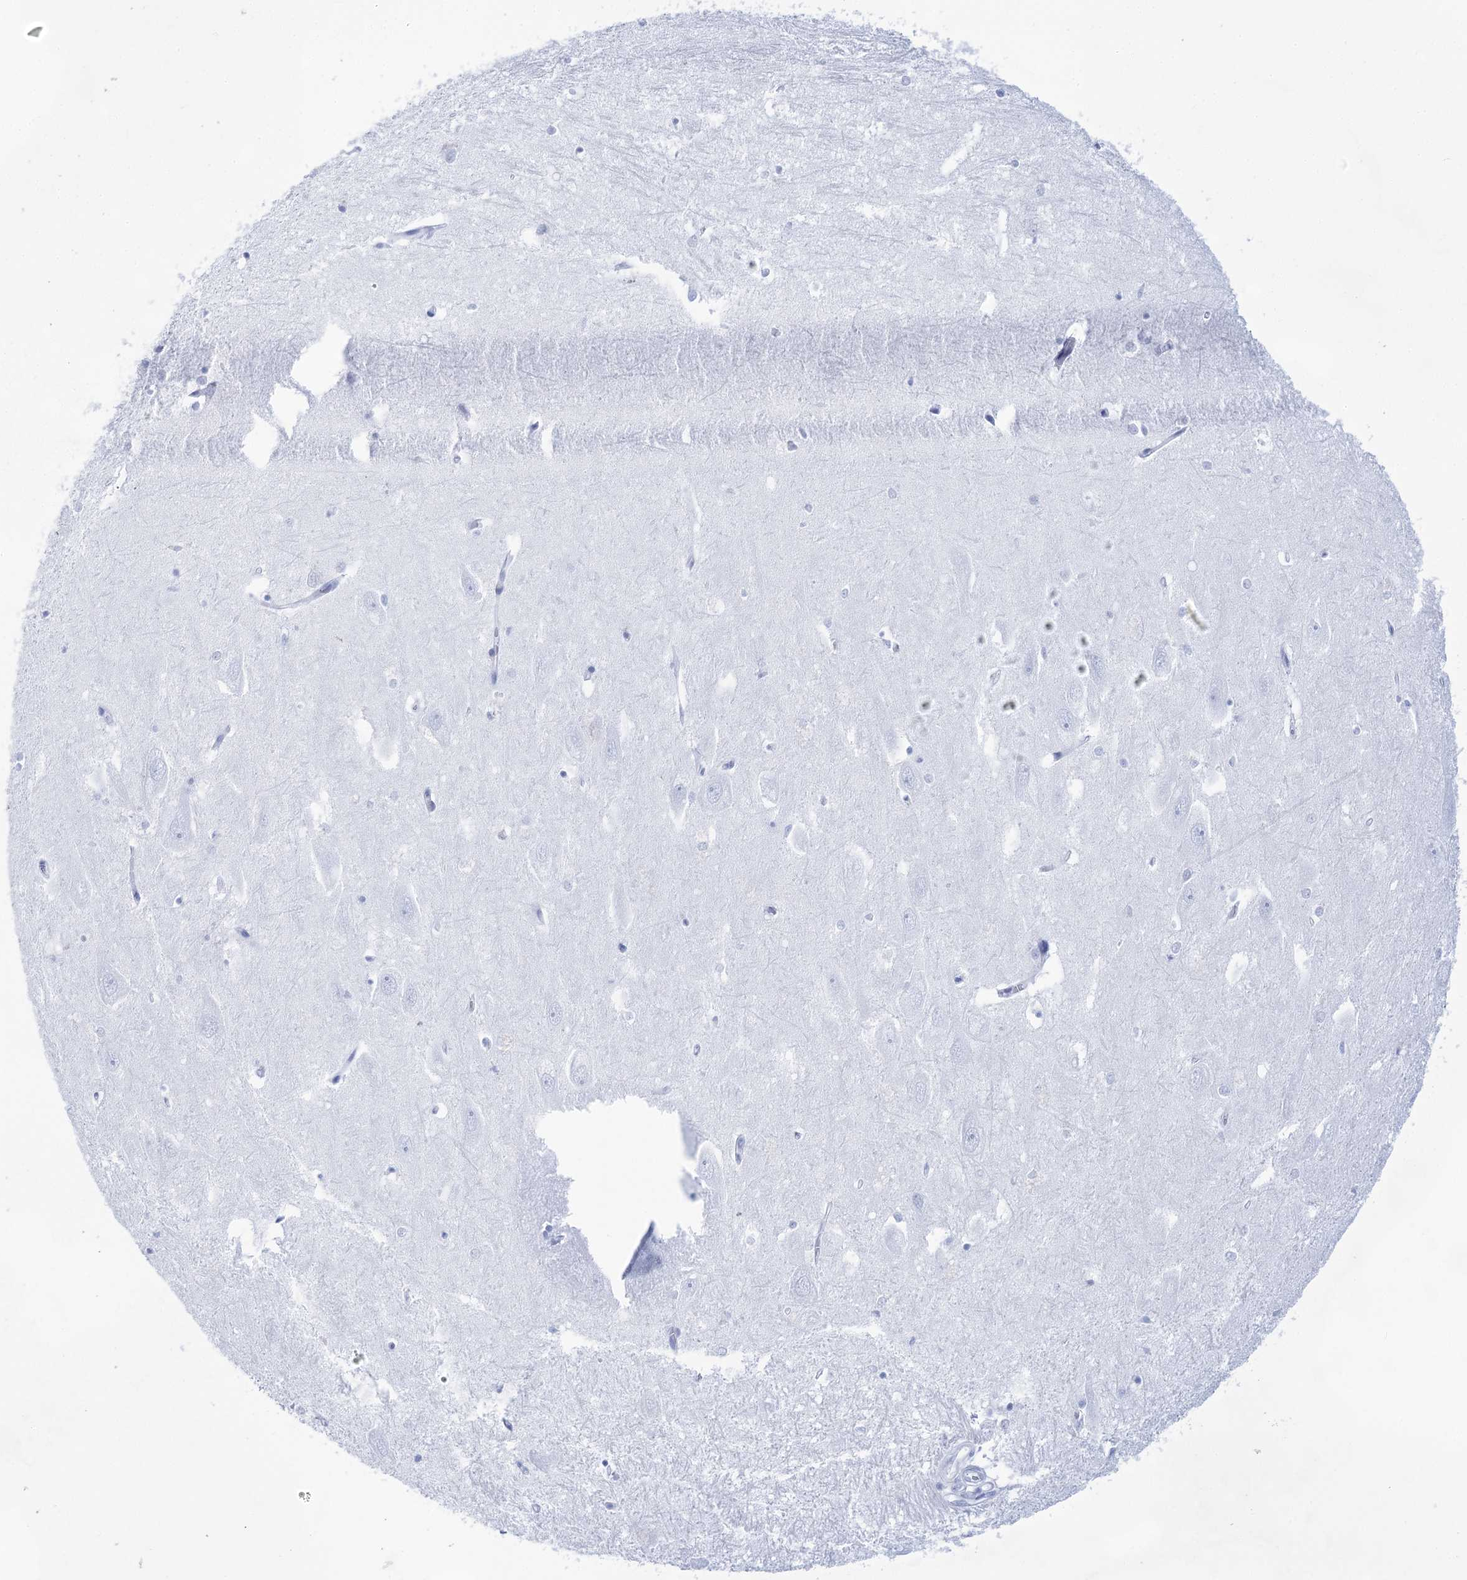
{"staining": {"intensity": "negative", "quantity": "none", "location": "none"}, "tissue": "hippocampus", "cell_type": "Glial cells", "image_type": "normal", "snomed": [{"axis": "morphology", "description": "Normal tissue, NOS"}, {"axis": "topography", "description": "Hippocampus"}], "caption": "IHC photomicrograph of normal hippocampus: human hippocampus stained with DAB (3,3'-diaminobenzidine) exhibits no significant protein expression in glial cells. (Stains: DAB (3,3'-diaminobenzidine) immunohistochemistry with hematoxylin counter stain, Microscopy: brightfield microscopy at high magnification).", "gene": "LALBA", "patient": {"sex": "female", "age": 64}}